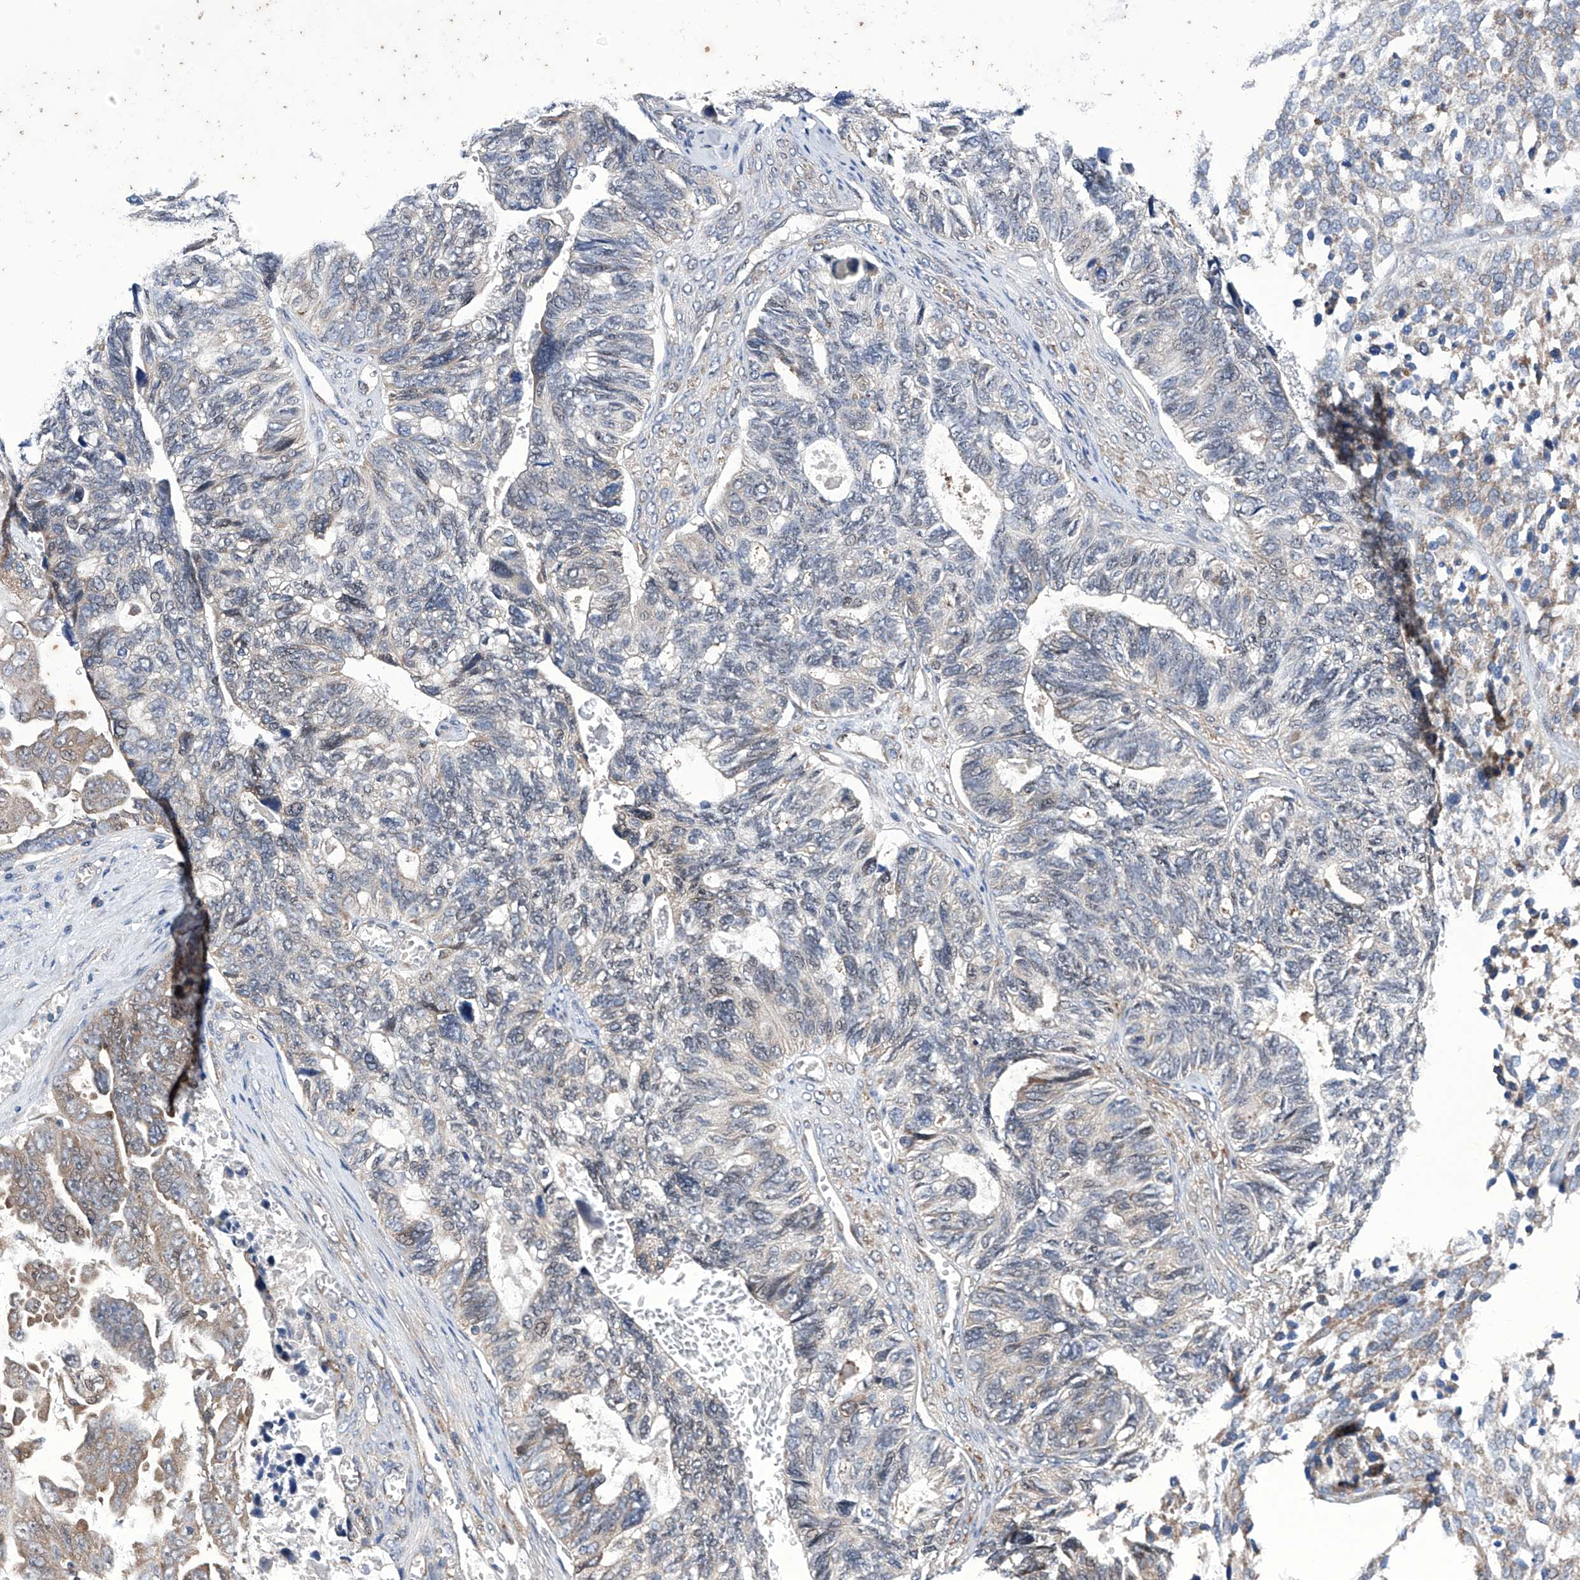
{"staining": {"intensity": "weak", "quantity": "25%-75%", "location": "cytoplasmic/membranous"}, "tissue": "ovarian cancer", "cell_type": "Tumor cells", "image_type": "cancer", "snomed": [{"axis": "morphology", "description": "Cystadenocarcinoma, serous, NOS"}, {"axis": "topography", "description": "Ovary"}], "caption": "Ovarian serous cystadenocarcinoma was stained to show a protein in brown. There is low levels of weak cytoplasmic/membranous positivity in approximately 25%-75% of tumor cells.", "gene": "KTI12", "patient": {"sex": "female", "age": 79}}